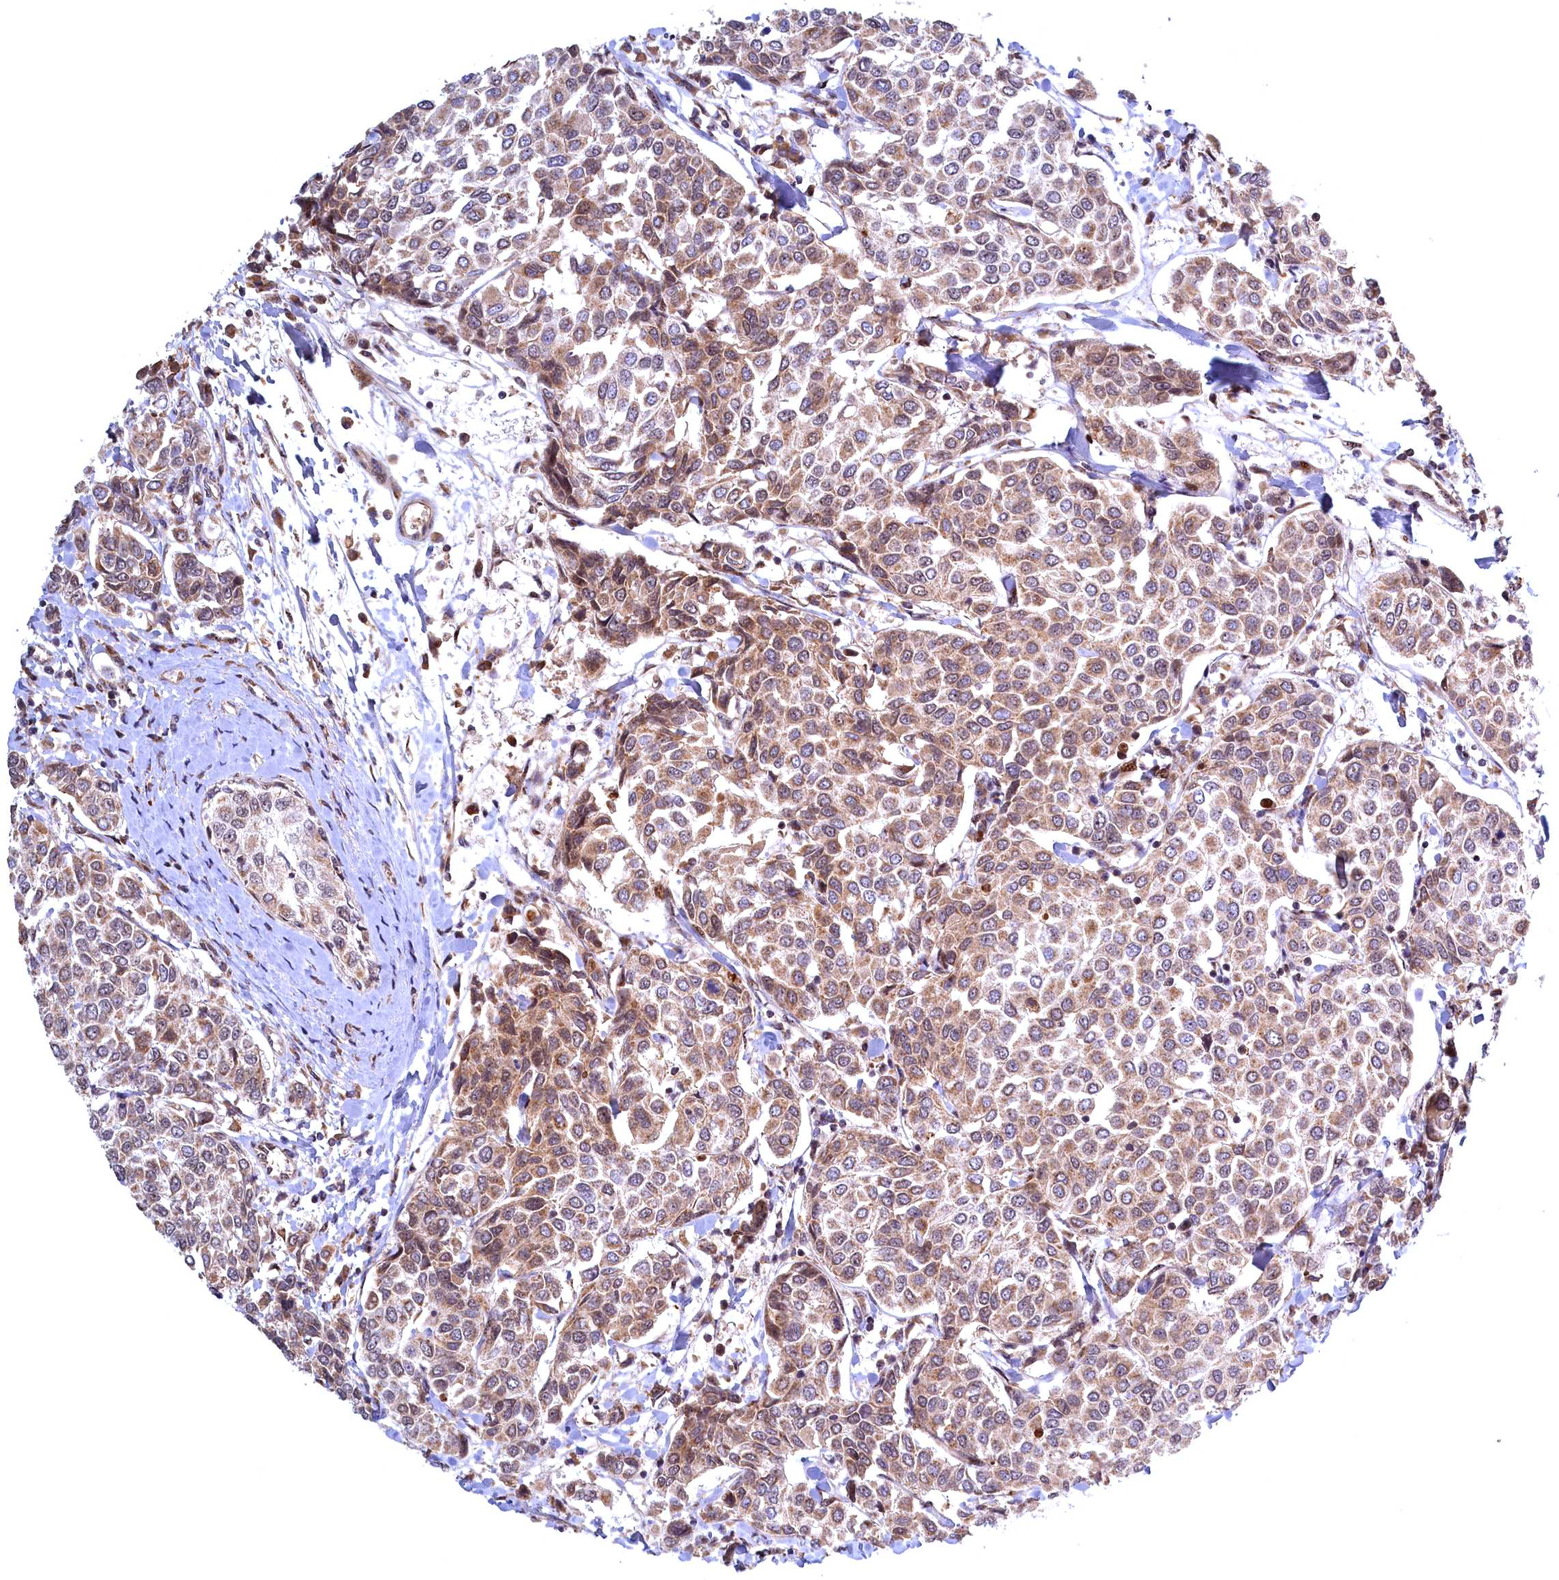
{"staining": {"intensity": "weak", "quantity": ">75%", "location": "cytoplasmic/membranous"}, "tissue": "breast cancer", "cell_type": "Tumor cells", "image_type": "cancer", "snomed": [{"axis": "morphology", "description": "Duct carcinoma"}, {"axis": "topography", "description": "Breast"}], "caption": "A high-resolution micrograph shows immunohistochemistry (IHC) staining of breast cancer (infiltrating ductal carcinoma), which displays weak cytoplasmic/membranous positivity in approximately >75% of tumor cells.", "gene": "PLA2G10", "patient": {"sex": "female", "age": 55}}